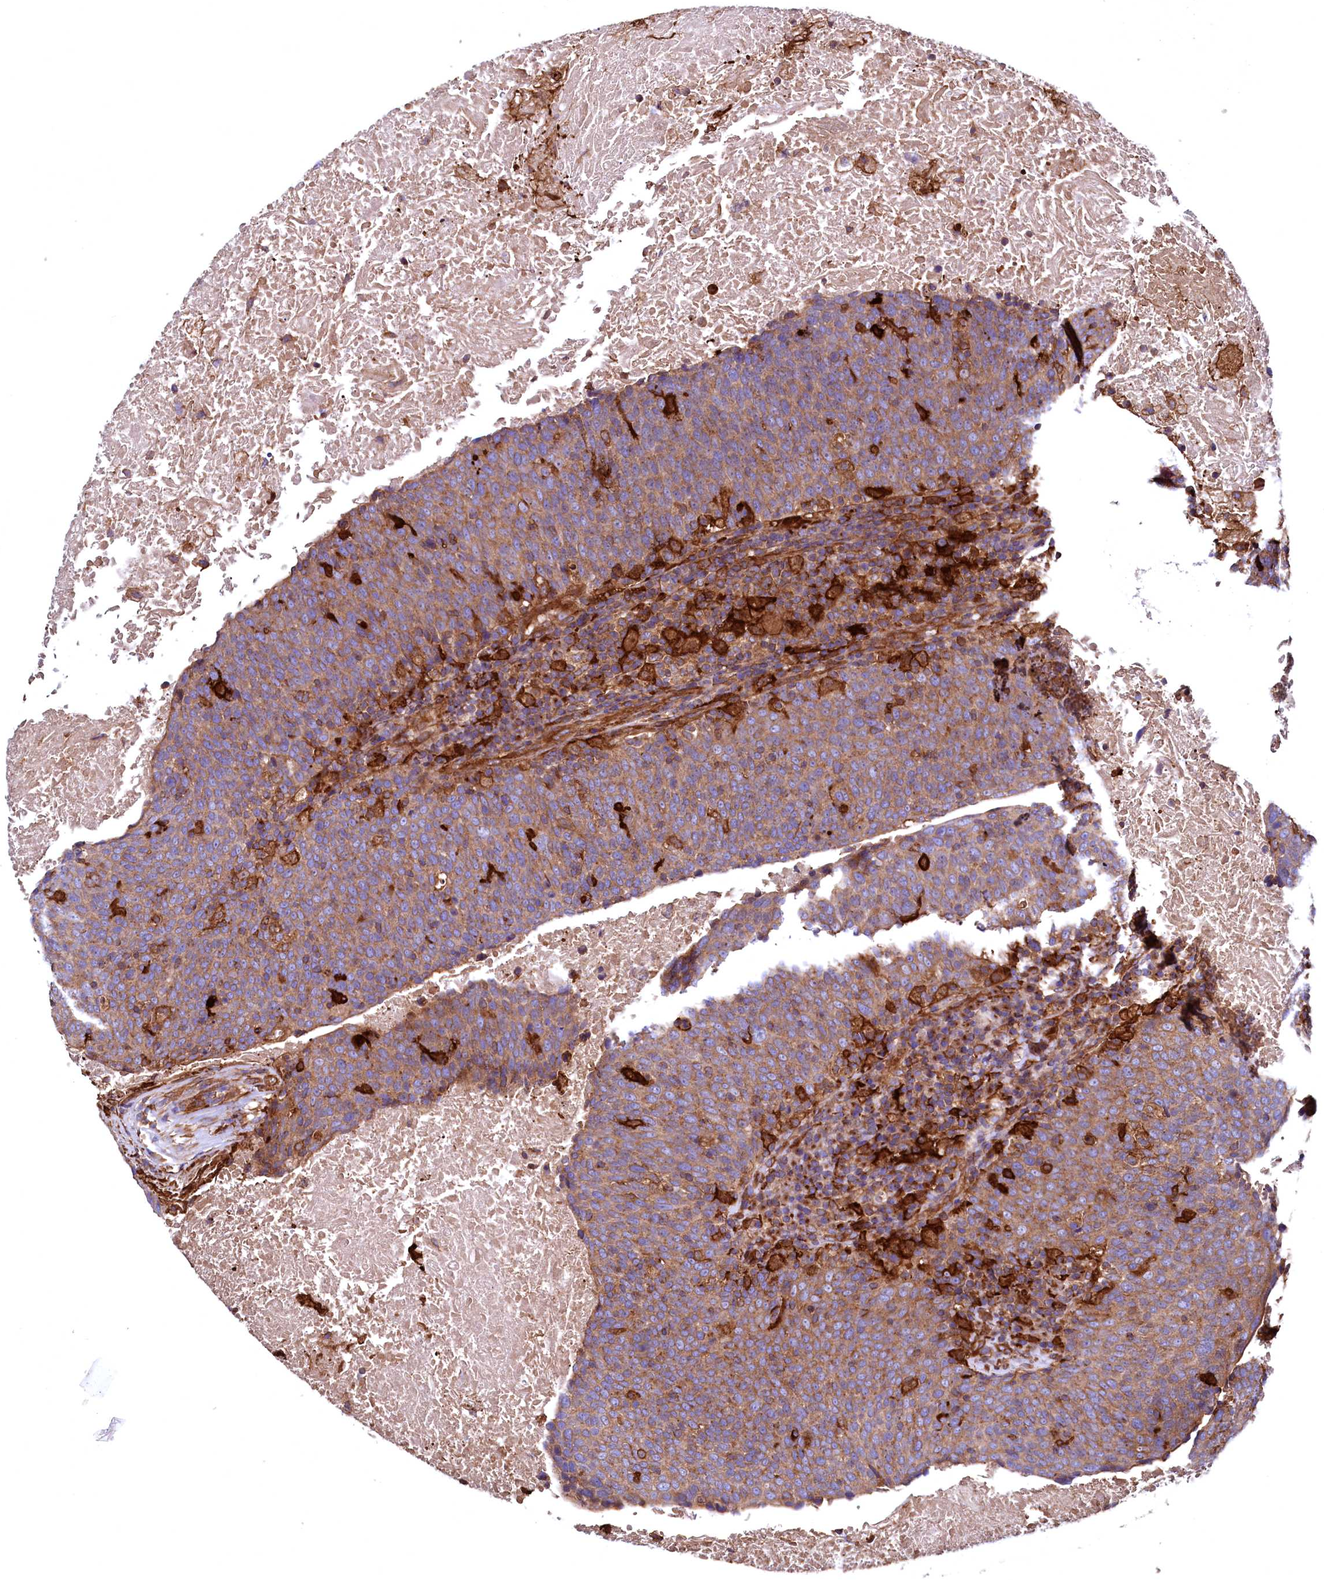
{"staining": {"intensity": "moderate", "quantity": ">75%", "location": "cytoplasmic/membranous"}, "tissue": "head and neck cancer", "cell_type": "Tumor cells", "image_type": "cancer", "snomed": [{"axis": "morphology", "description": "Squamous cell carcinoma, NOS"}, {"axis": "morphology", "description": "Squamous cell carcinoma, metastatic, NOS"}, {"axis": "topography", "description": "Lymph node"}, {"axis": "topography", "description": "Head-Neck"}], "caption": "The micrograph reveals a brown stain indicating the presence of a protein in the cytoplasmic/membranous of tumor cells in head and neck cancer. (DAB (3,3'-diaminobenzidine) = brown stain, brightfield microscopy at high magnification).", "gene": "STAMBPL1", "patient": {"sex": "male", "age": 62}}